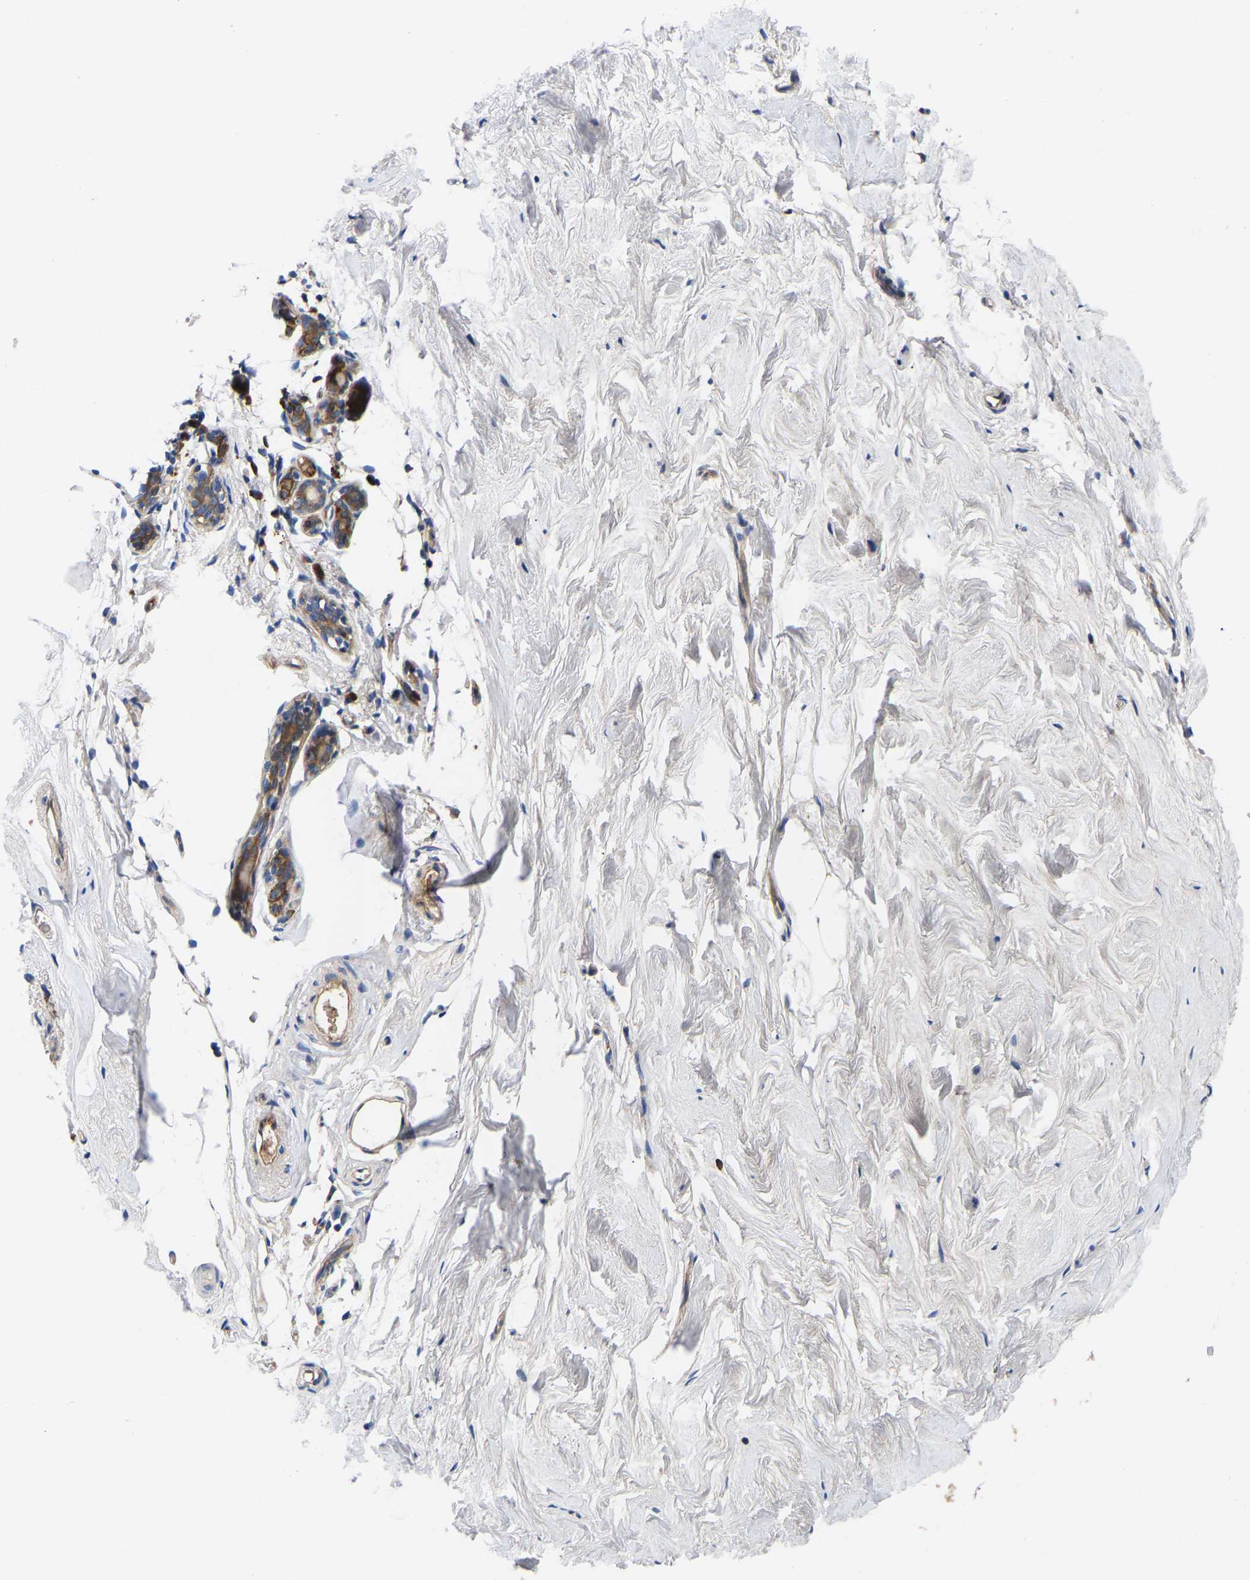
{"staining": {"intensity": "moderate", "quantity": ">75%", "location": "cytoplasmic/membranous"}, "tissue": "breast", "cell_type": "Glandular cells", "image_type": "normal", "snomed": [{"axis": "morphology", "description": "Normal tissue, NOS"}, {"axis": "topography", "description": "Breast"}], "caption": "Normal breast shows moderate cytoplasmic/membranous expression in about >75% of glandular cells, visualized by immunohistochemistry.", "gene": "AIMP2", "patient": {"sex": "female", "age": 62}}